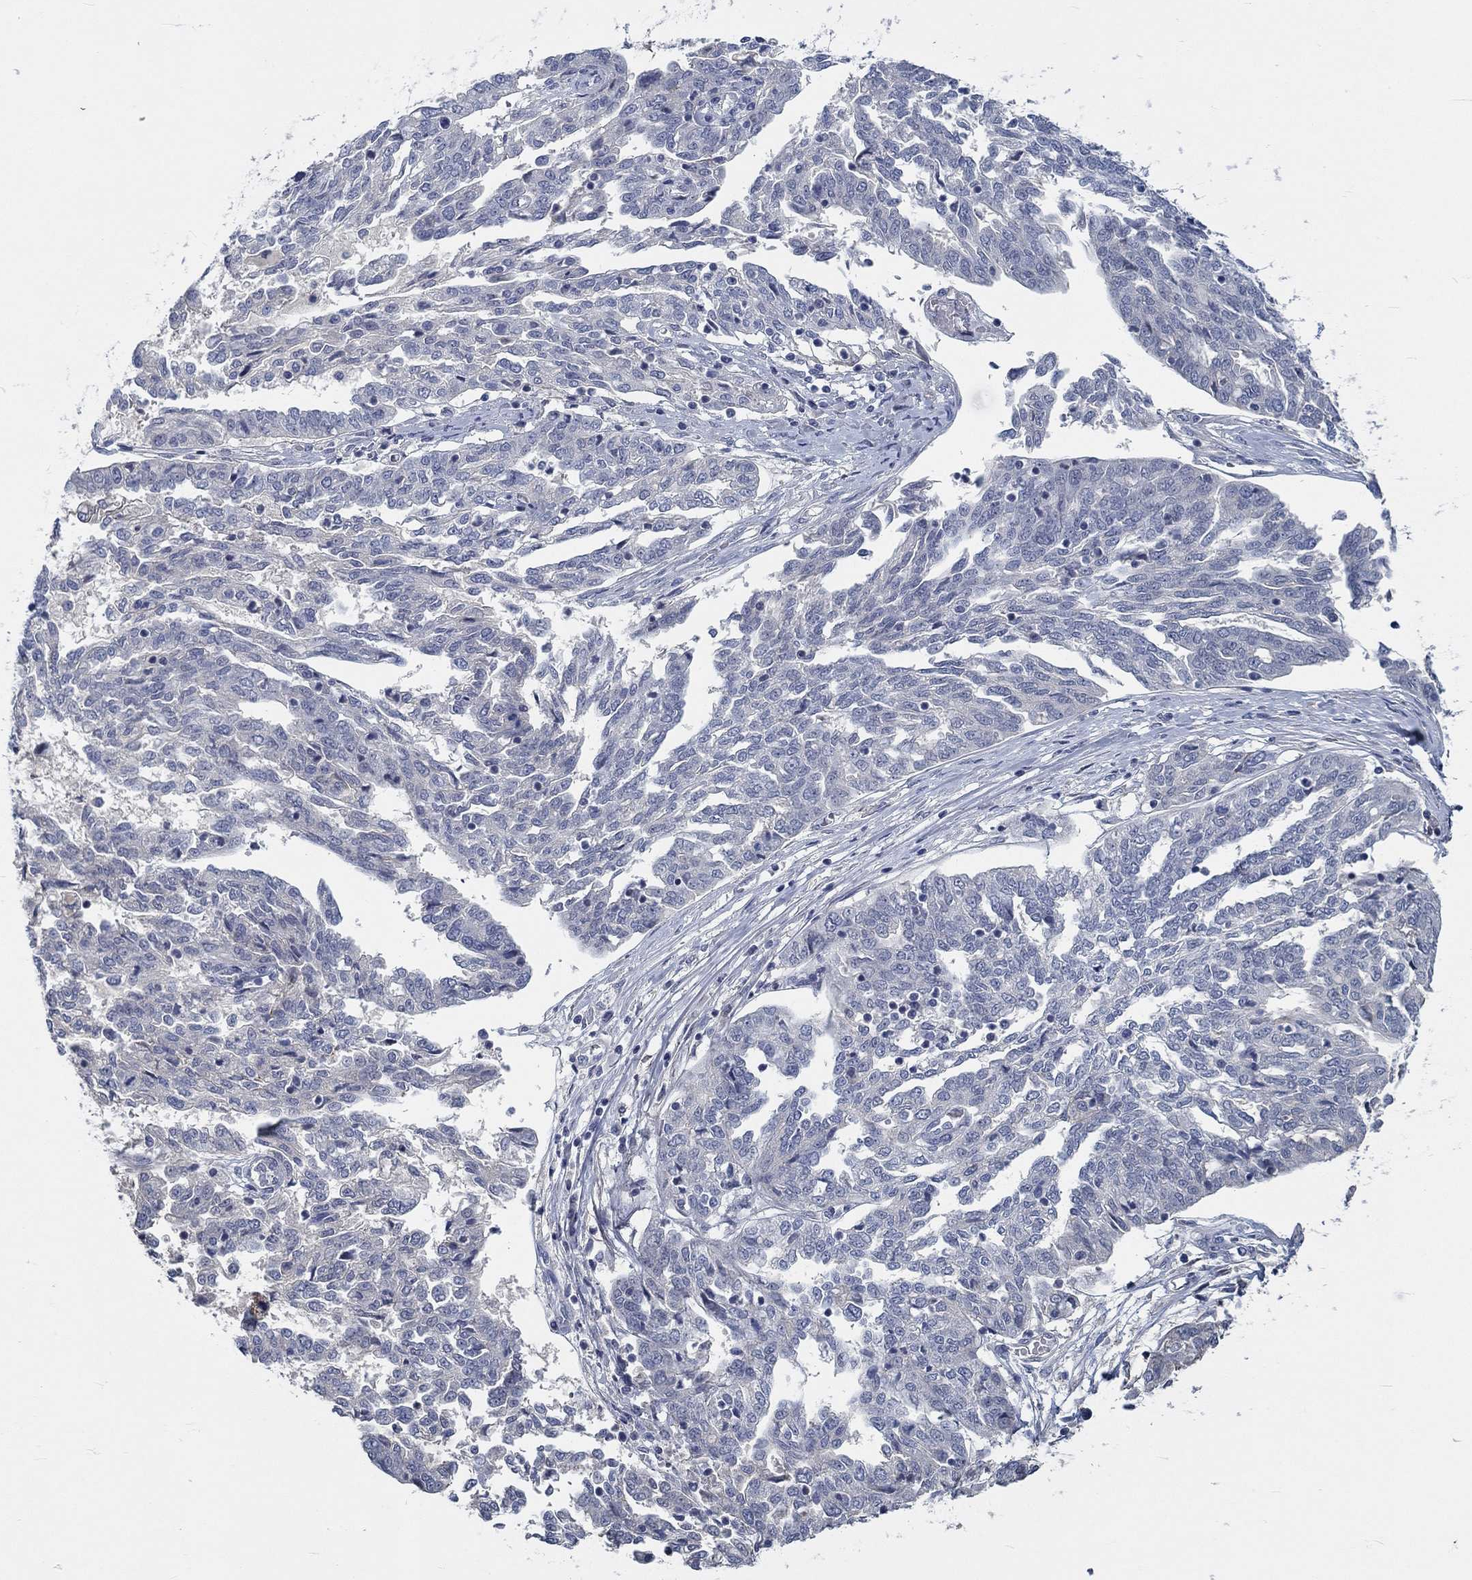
{"staining": {"intensity": "negative", "quantity": "none", "location": "none"}, "tissue": "ovarian cancer", "cell_type": "Tumor cells", "image_type": "cancer", "snomed": [{"axis": "morphology", "description": "Cystadenocarcinoma, serous, NOS"}, {"axis": "topography", "description": "Ovary"}], "caption": "Immunohistochemical staining of serous cystadenocarcinoma (ovarian) demonstrates no significant positivity in tumor cells.", "gene": "MYBPC1", "patient": {"sex": "female", "age": 67}}